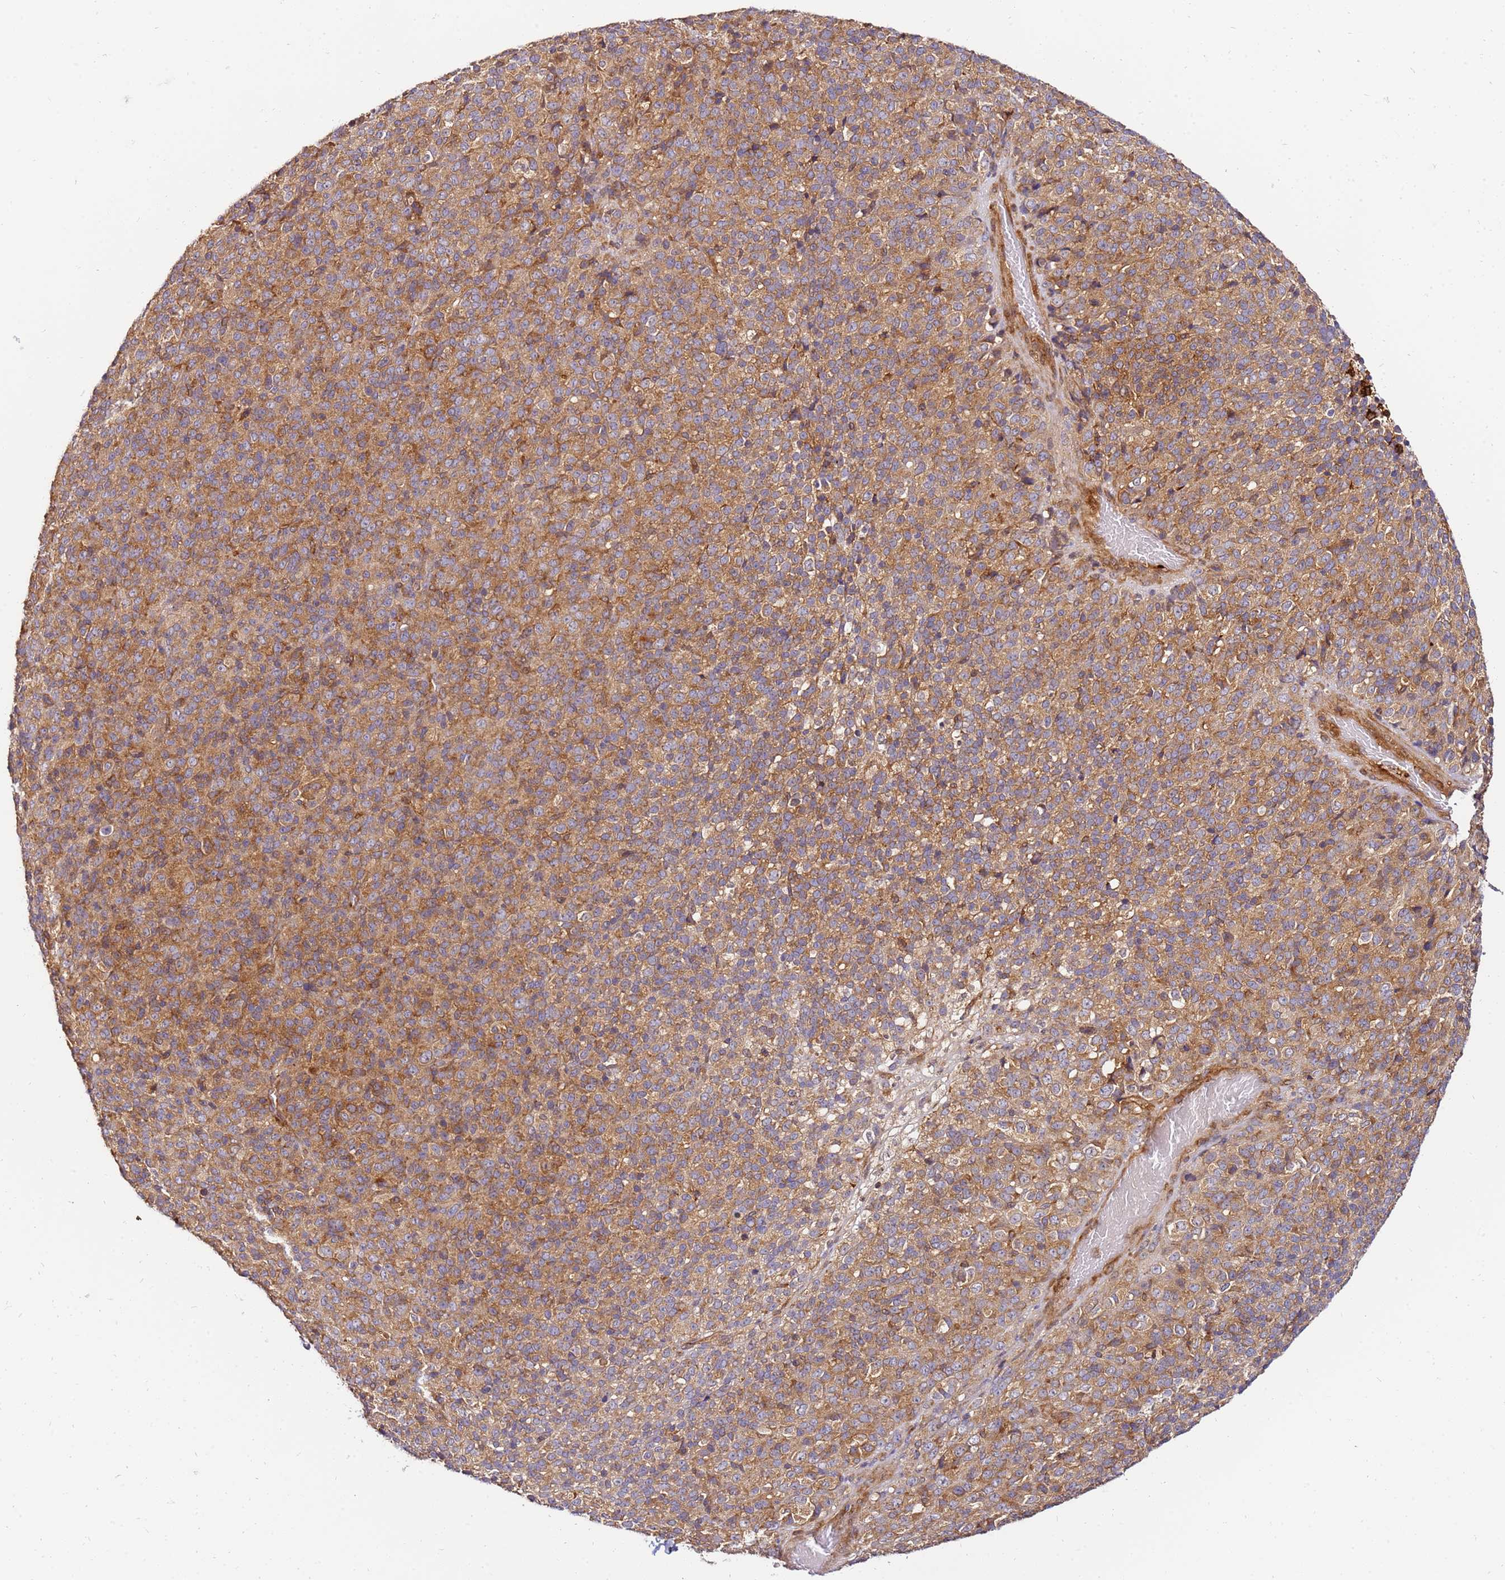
{"staining": {"intensity": "moderate", "quantity": ">75%", "location": "cytoplasmic/membranous"}, "tissue": "melanoma", "cell_type": "Tumor cells", "image_type": "cancer", "snomed": [{"axis": "morphology", "description": "Malignant melanoma, Metastatic site"}, {"axis": "topography", "description": "Brain"}], "caption": "High-magnification brightfield microscopy of melanoma stained with DAB (brown) and counterstained with hematoxylin (blue). tumor cells exhibit moderate cytoplasmic/membranous staining is appreciated in approximately>75% of cells. (Stains: DAB (3,3'-diaminobenzidine) in brown, nuclei in blue, Microscopy: brightfield microscopy at high magnification).", "gene": "PIH1D1", "patient": {"sex": "female", "age": 56}}